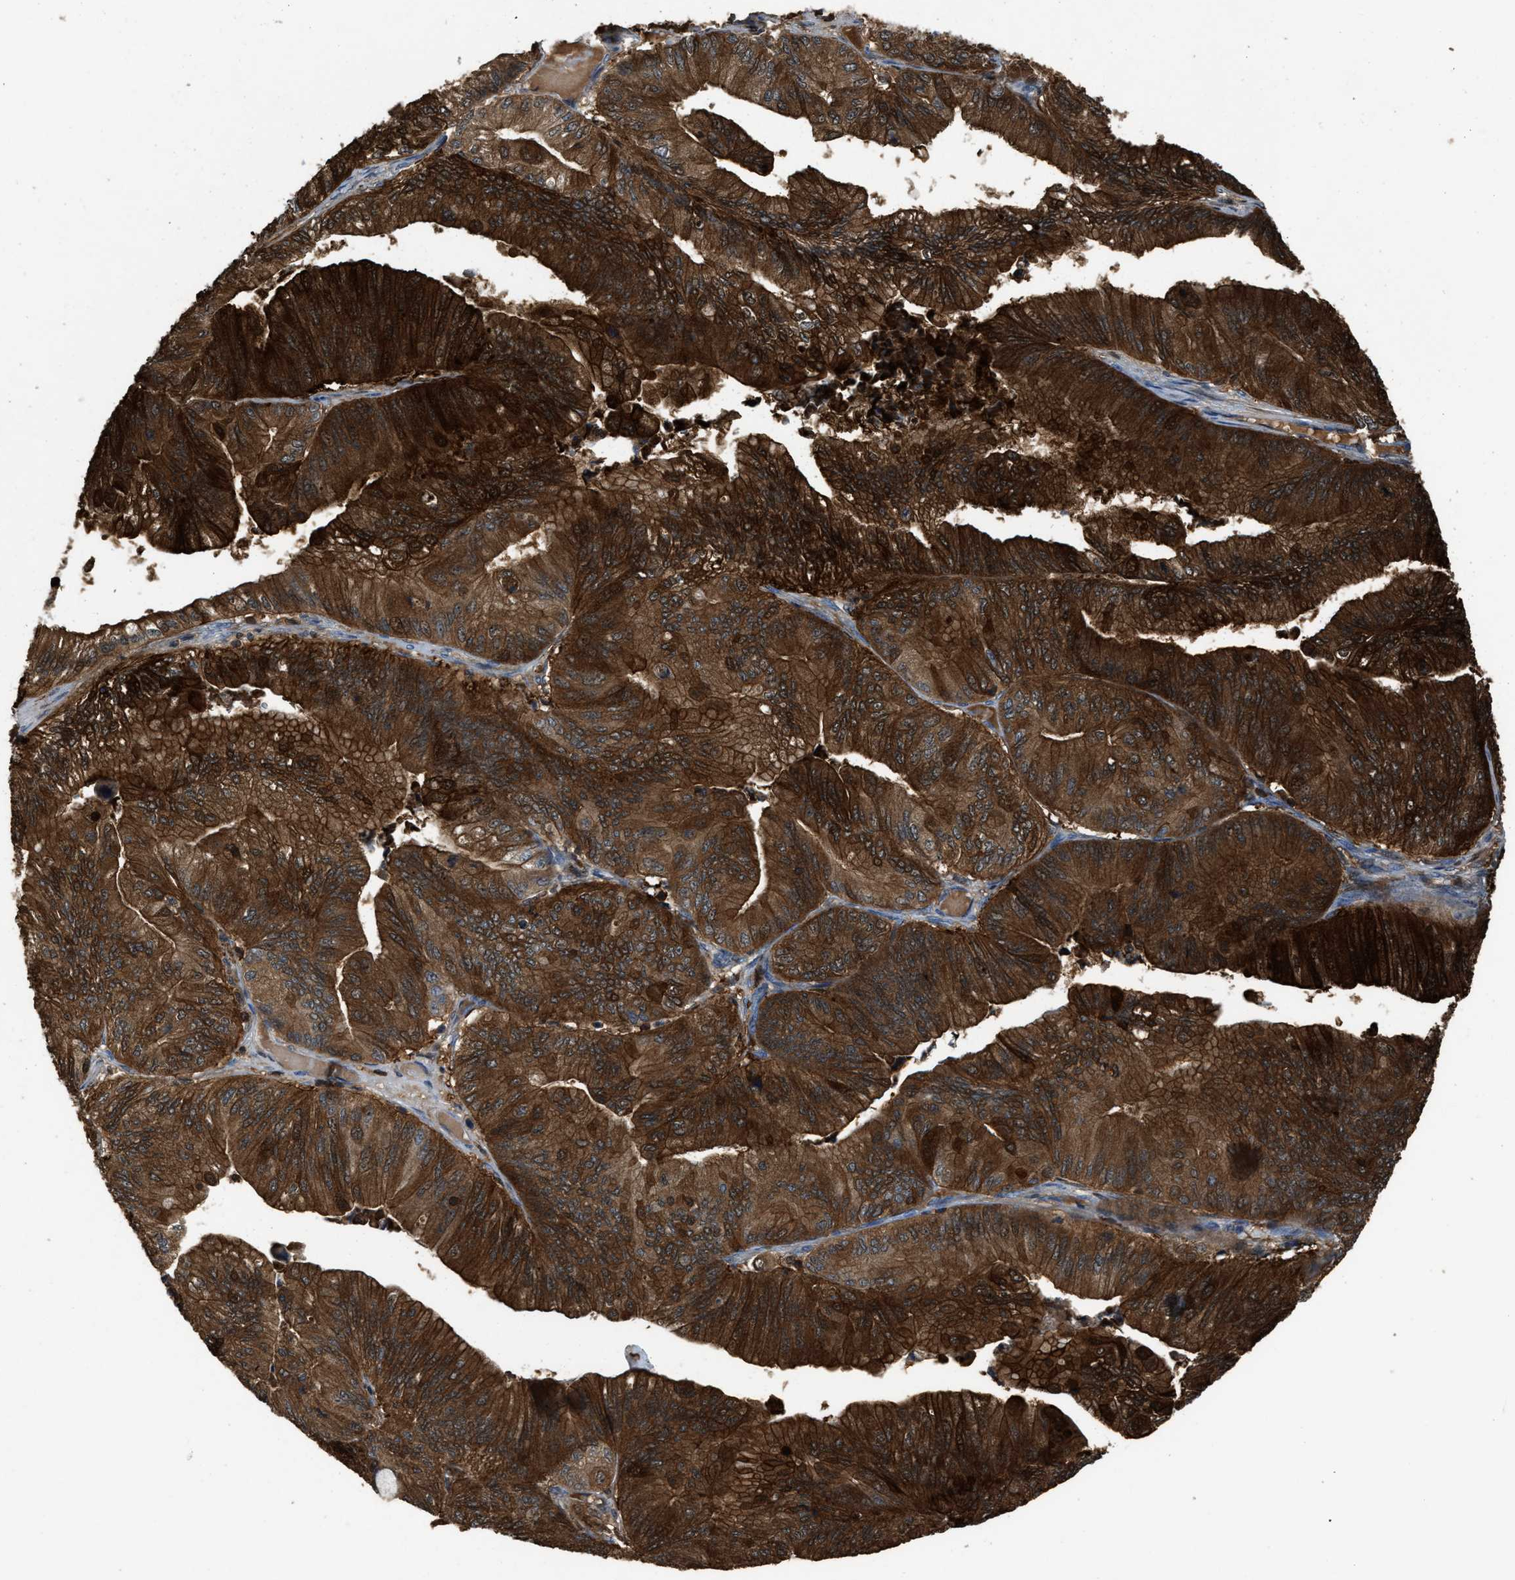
{"staining": {"intensity": "strong", "quantity": ">75%", "location": "cytoplasmic/membranous"}, "tissue": "ovarian cancer", "cell_type": "Tumor cells", "image_type": "cancer", "snomed": [{"axis": "morphology", "description": "Cystadenocarcinoma, mucinous, NOS"}, {"axis": "topography", "description": "Ovary"}], "caption": "Protein expression by immunohistochemistry (IHC) exhibits strong cytoplasmic/membranous expression in about >75% of tumor cells in ovarian cancer.", "gene": "SERPINB5", "patient": {"sex": "female", "age": 61}}